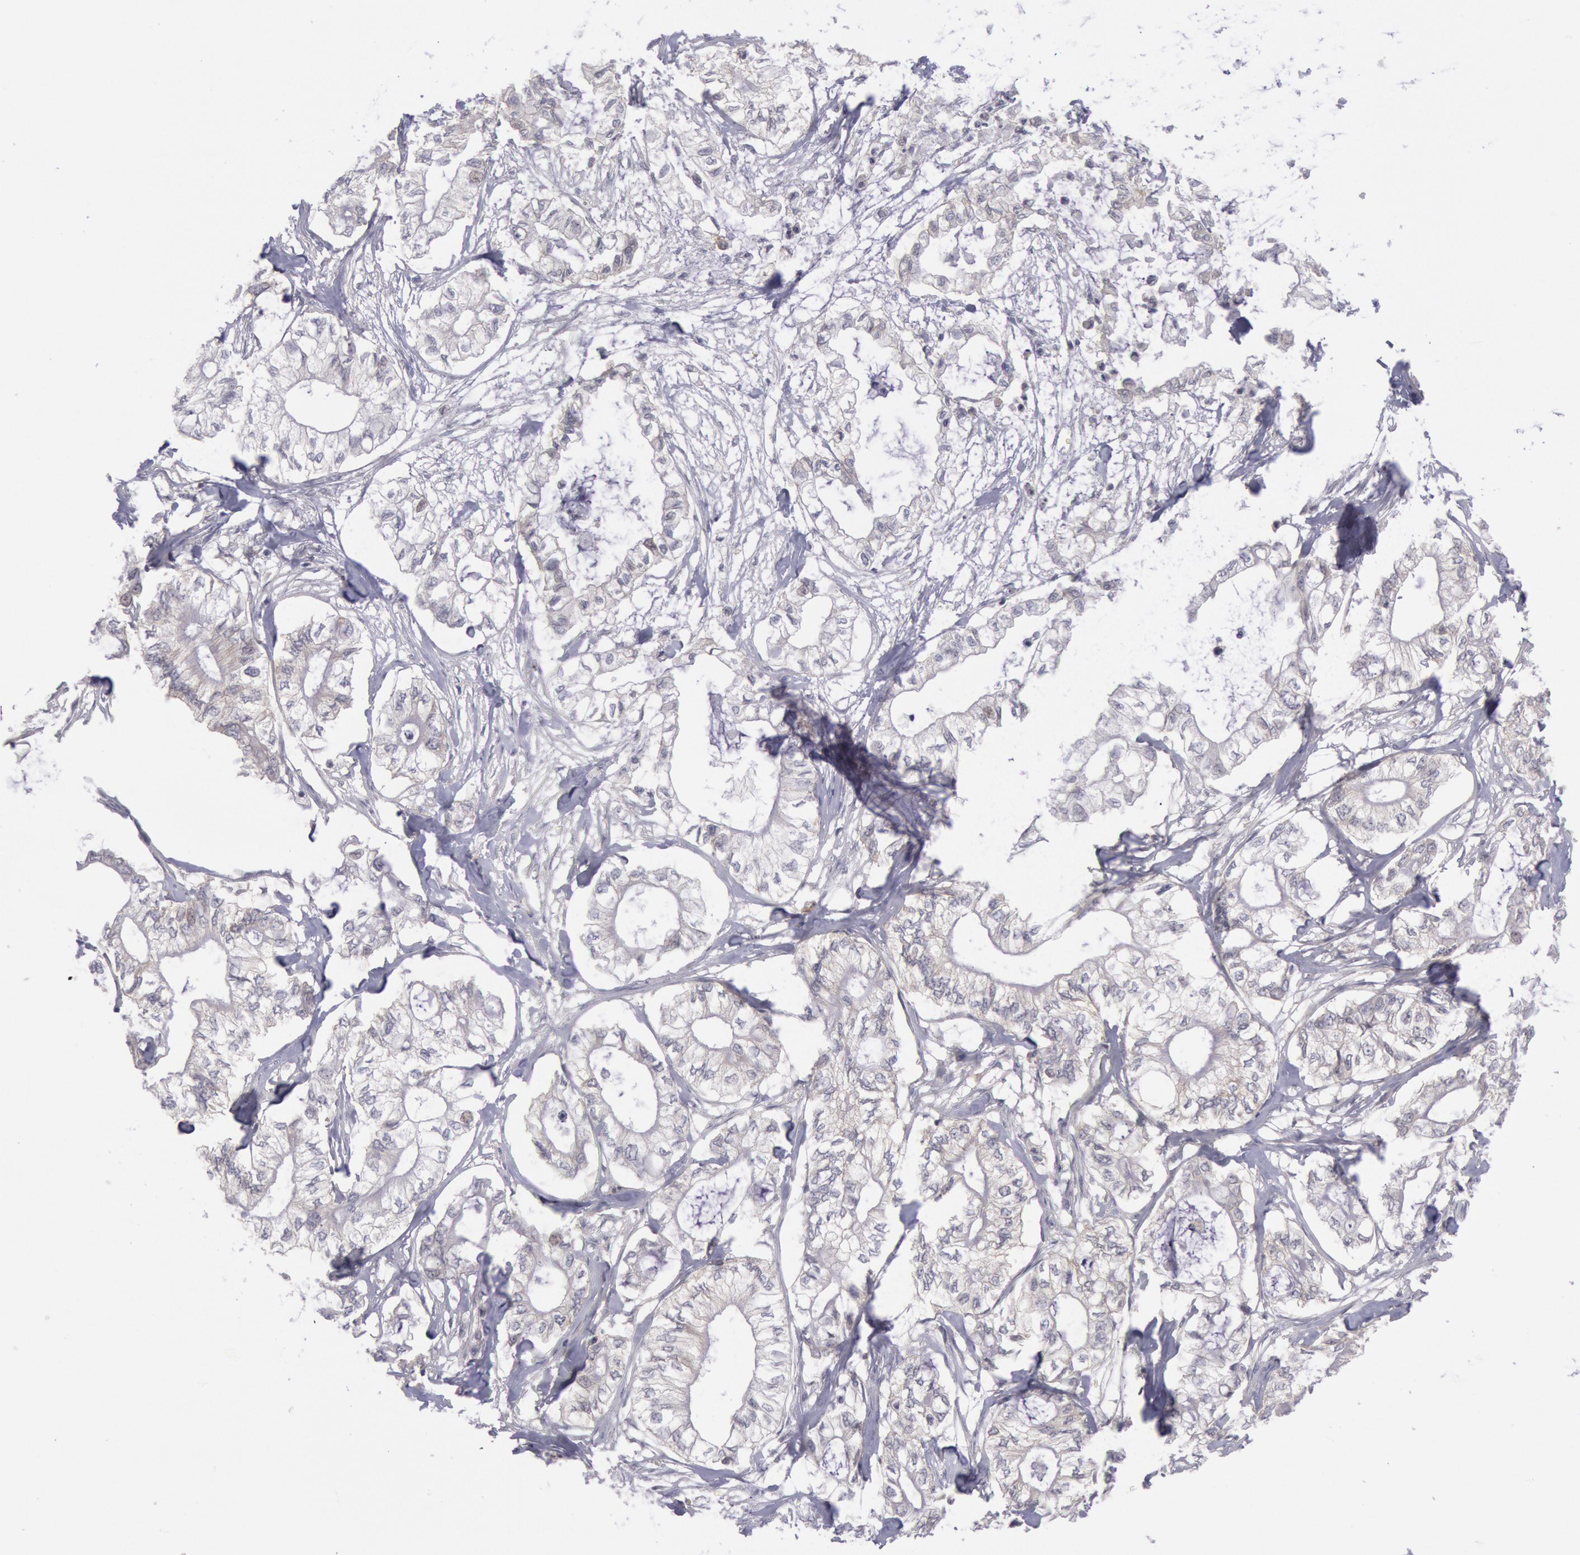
{"staining": {"intensity": "weak", "quantity": "25%-75%", "location": "cytoplasmic/membranous"}, "tissue": "pancreatic cancer", "cell_type": "Tumor cells", "image_type": "cancer", "snomed": [{"axis": "morphology", "description": "Adenocarcinoma, NOS"}, {"axis": "topography", "description": "Pancreas"}], "caption": "Immunohistochemistry photomicrograph of neoplastic tissue: pancreatic cancer stained using immunohistochemistry exhibits low levels of weak protein expression localized specifically in the cytoplasmic/membranous of tumor cells, appearing as a cytoplasmic/membranous brown color.", "gene": "STX4", "patient": {"sex": "male", "age": 79}}